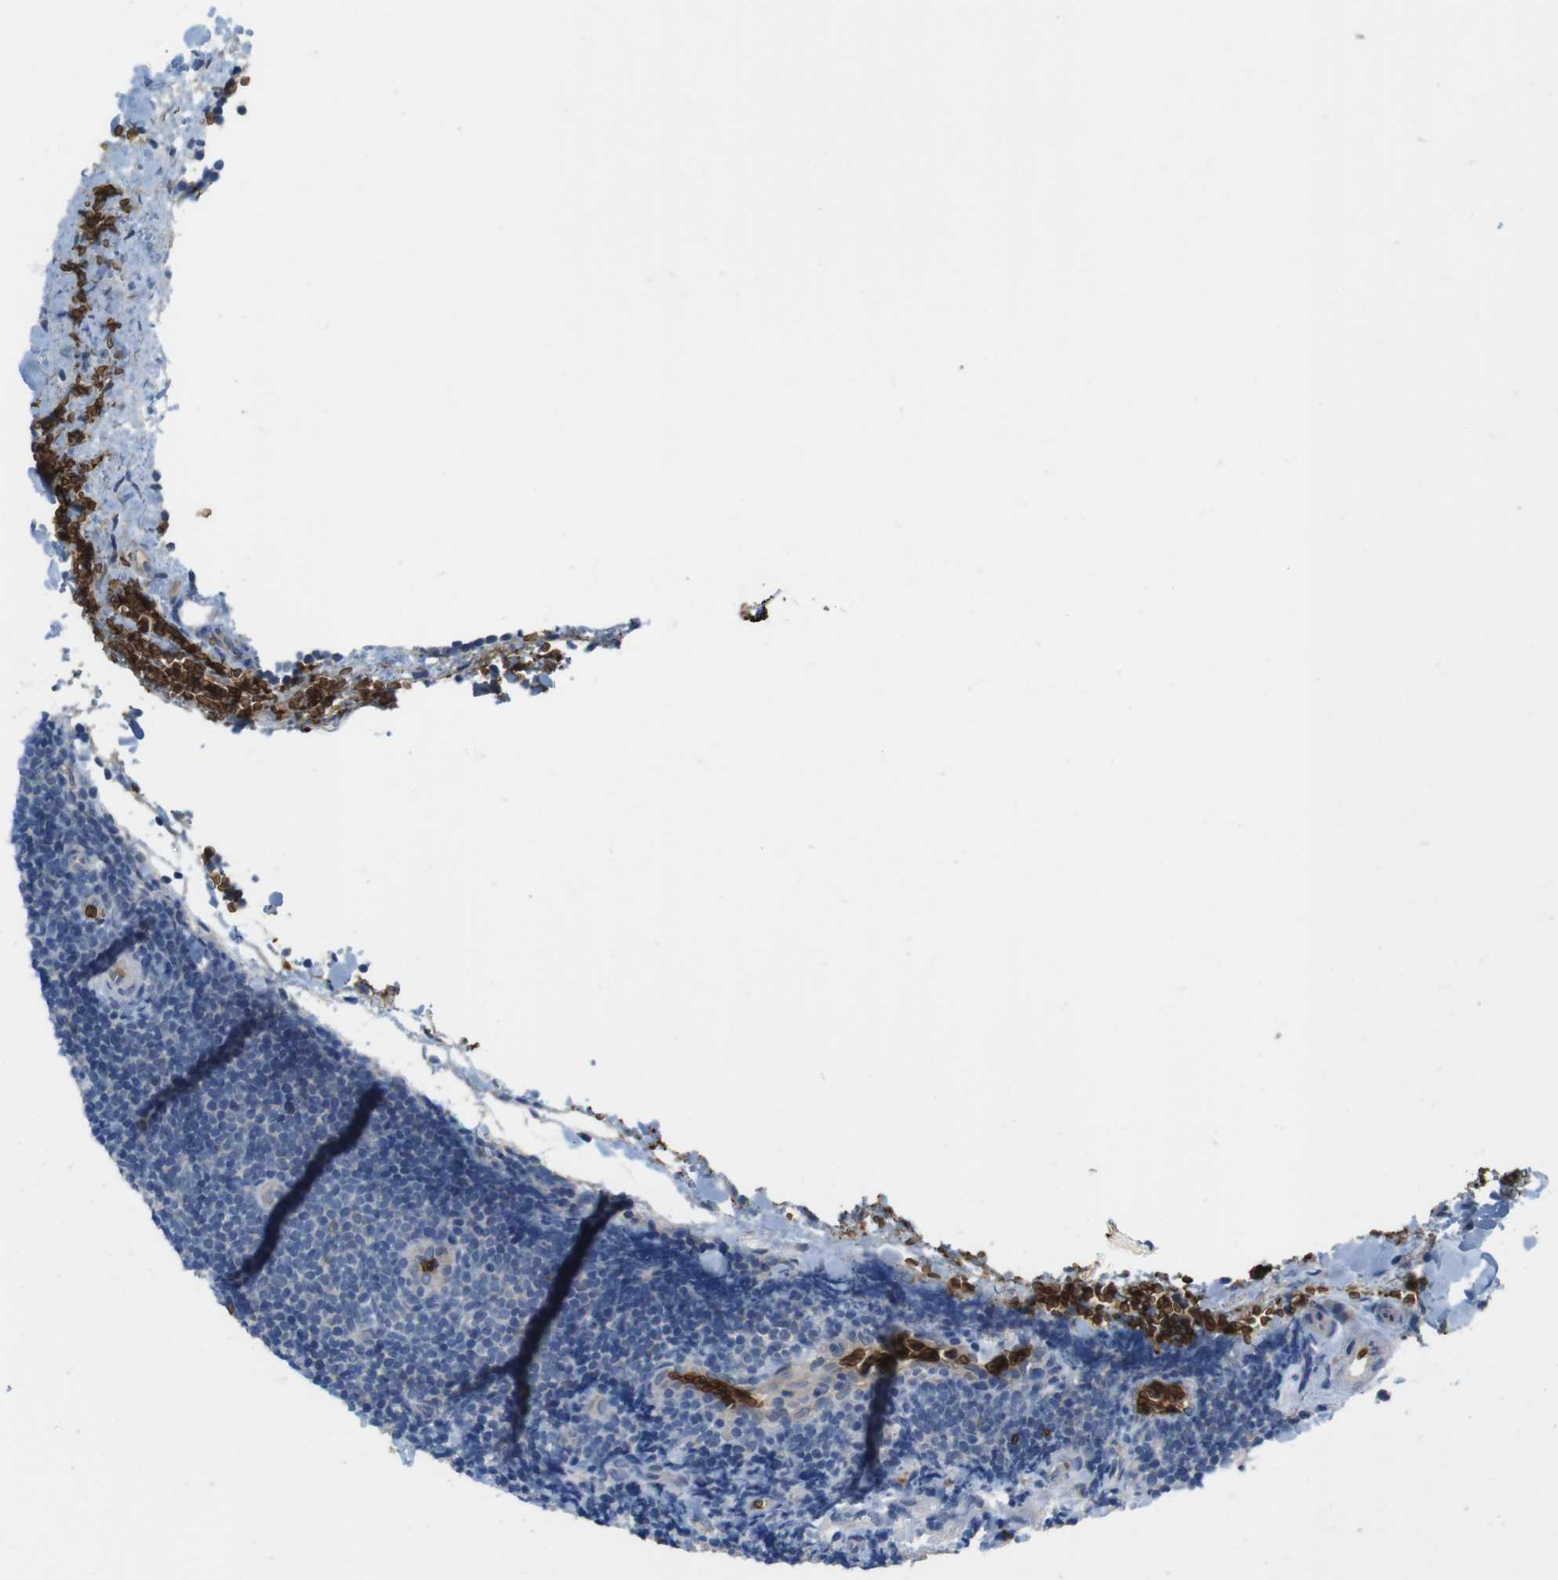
{"staining": {"intensity": "negative", "quantity": "none", "location": "none"}, "tissue": "lymphoma", "cell_type": "Tumor cells", "image_type": "cancer", "snomed": [{"axis": "morphology", "description": "Malignant lymphoma, non-Hodgkin's type, Low grade"}, {"axis": "topography", "description": "Lymph node"}], "caption": "There is no significant staining in tumor cells of lymphoma. Nuclei are stained in blue.", "gene": "GYPA", "patient": {"sex": "male", "age": 83}}